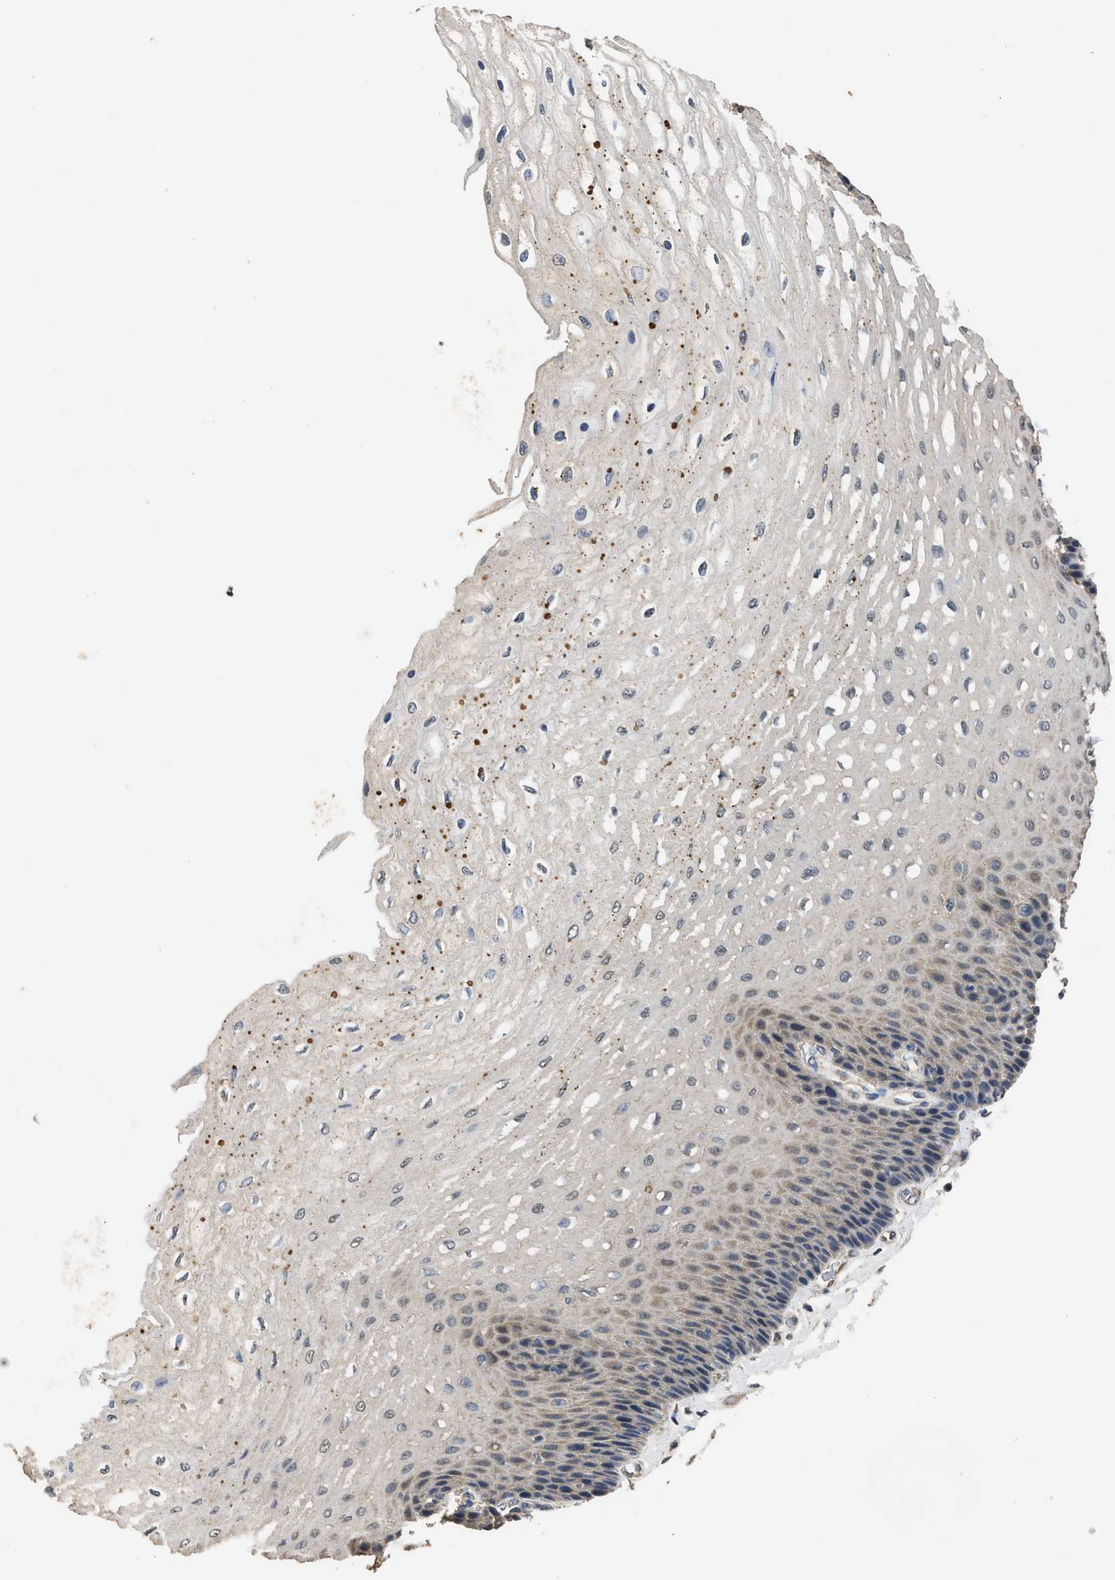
{"staining": {"intensity": "weak", "quantity": "<25%", "location": "cytoplasmic/membranous"}, "tissue": "esophagus", "cell_type": "Squamous epithelial cells", "image_type": "normal", "snomed": [{"axis": "morphology", "description": "Normal tissue, NOS"}, {"axis": "topography", "description": "Esophagus"}], "caption": "An IHC histopathology image of unremarkable esophagus is shown. There is no staining in squamous epithelial cells of esophagus.", "gene": "SPINT2", "patient": {"sex": "female", "age": 72}}